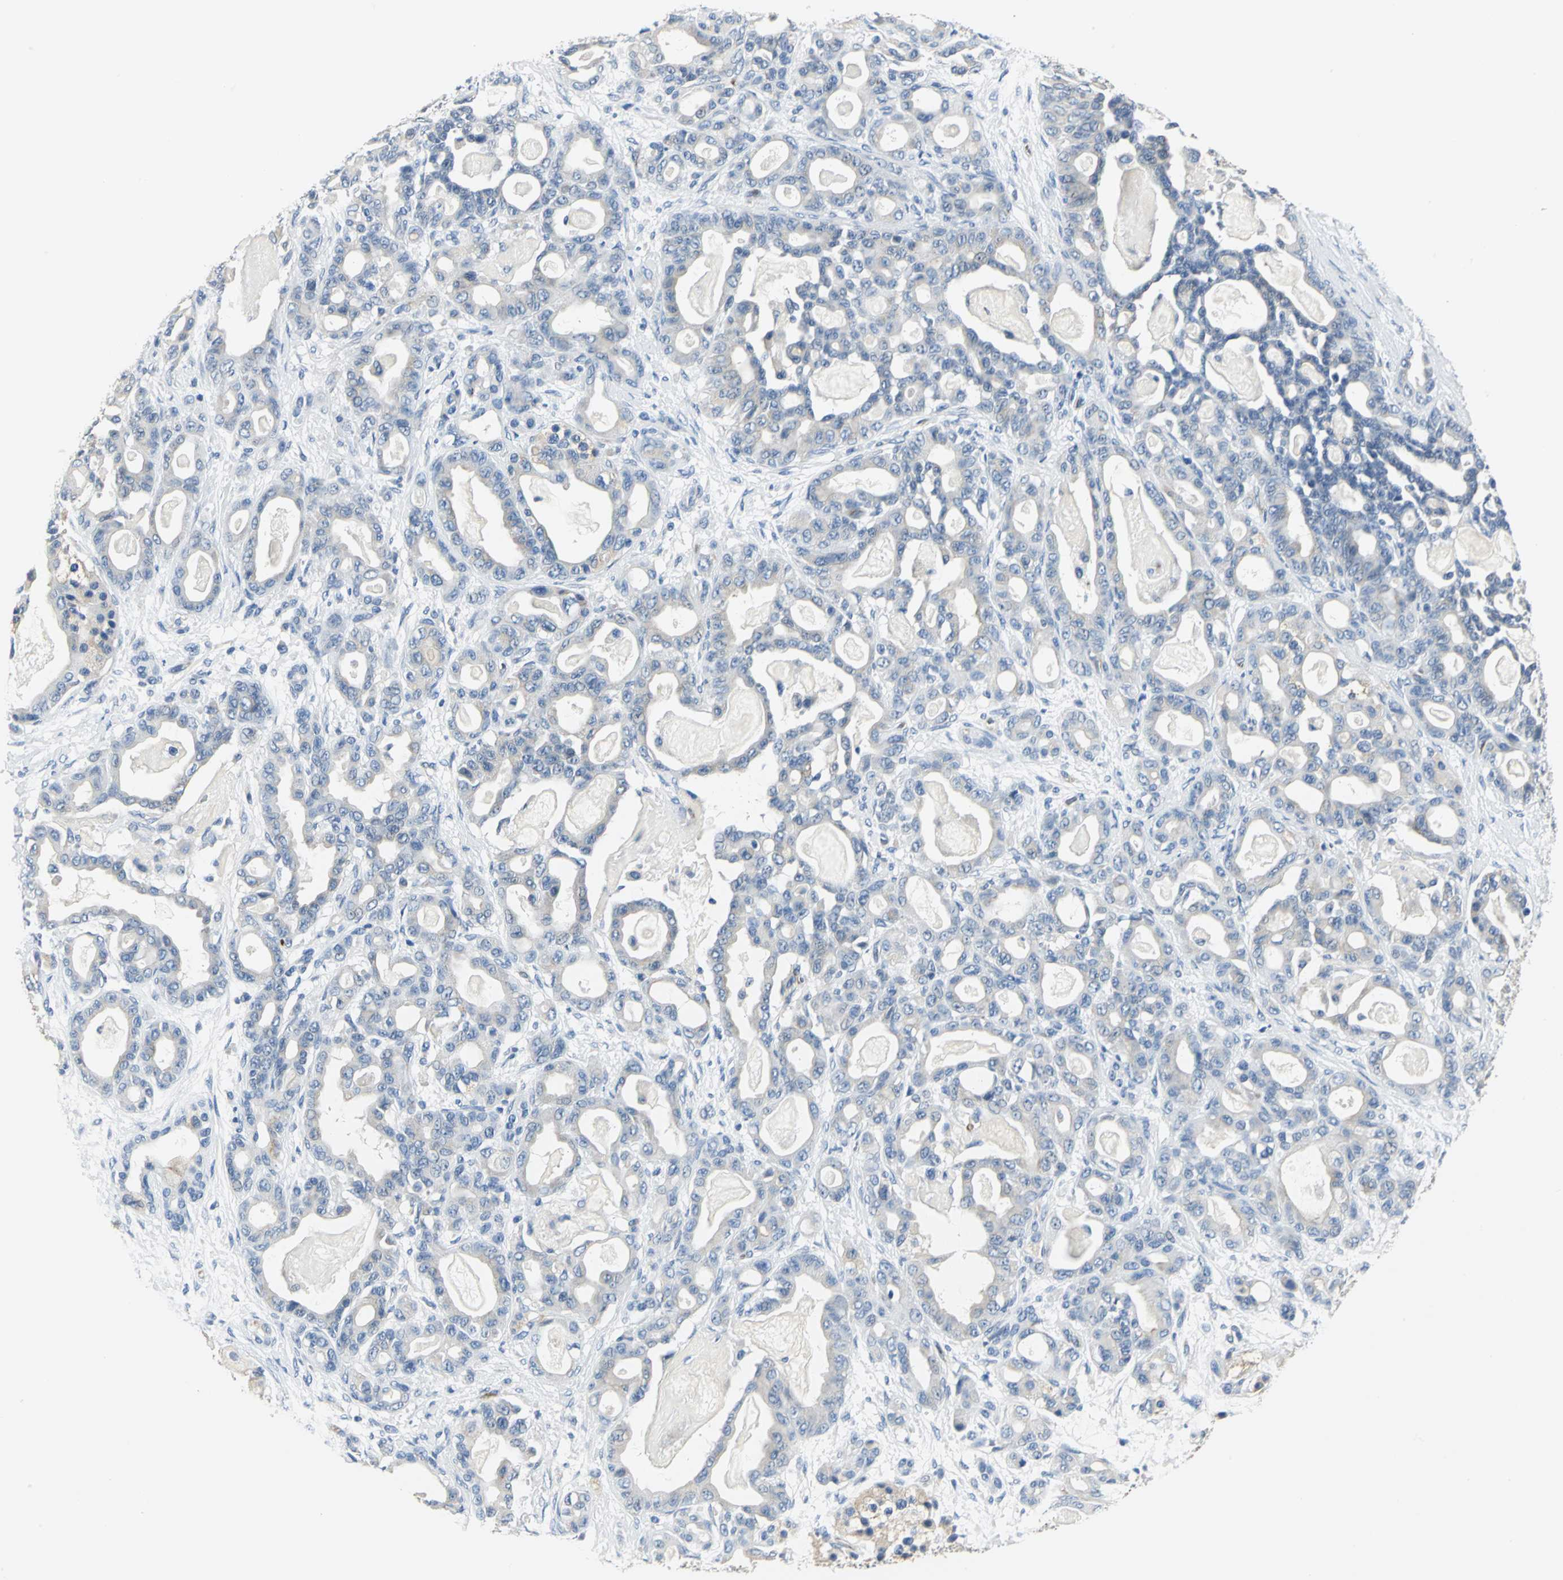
{"staining": {"intensity": "weak", "quantity": "<25%", "location": "cytoplasmic/membranous"}, "tissue": "pancreatic cancer", "cell_type": "Tumor cells", "image_type": "cancer", "snomed": [{"axis": "morphology", "description": "Adenocarcinoma, NOS"}, {"axis": "topography", "description": "Pancreas"}], "caption": "High power microscopy image of an immunohistochemistry (IHC) photomicrograph of adenocarcinoma (pancreatic), revealing no significant staining in tumor cells.", "gene": "B3GNT2", "patient": {"sex": "male", "age": 63}}